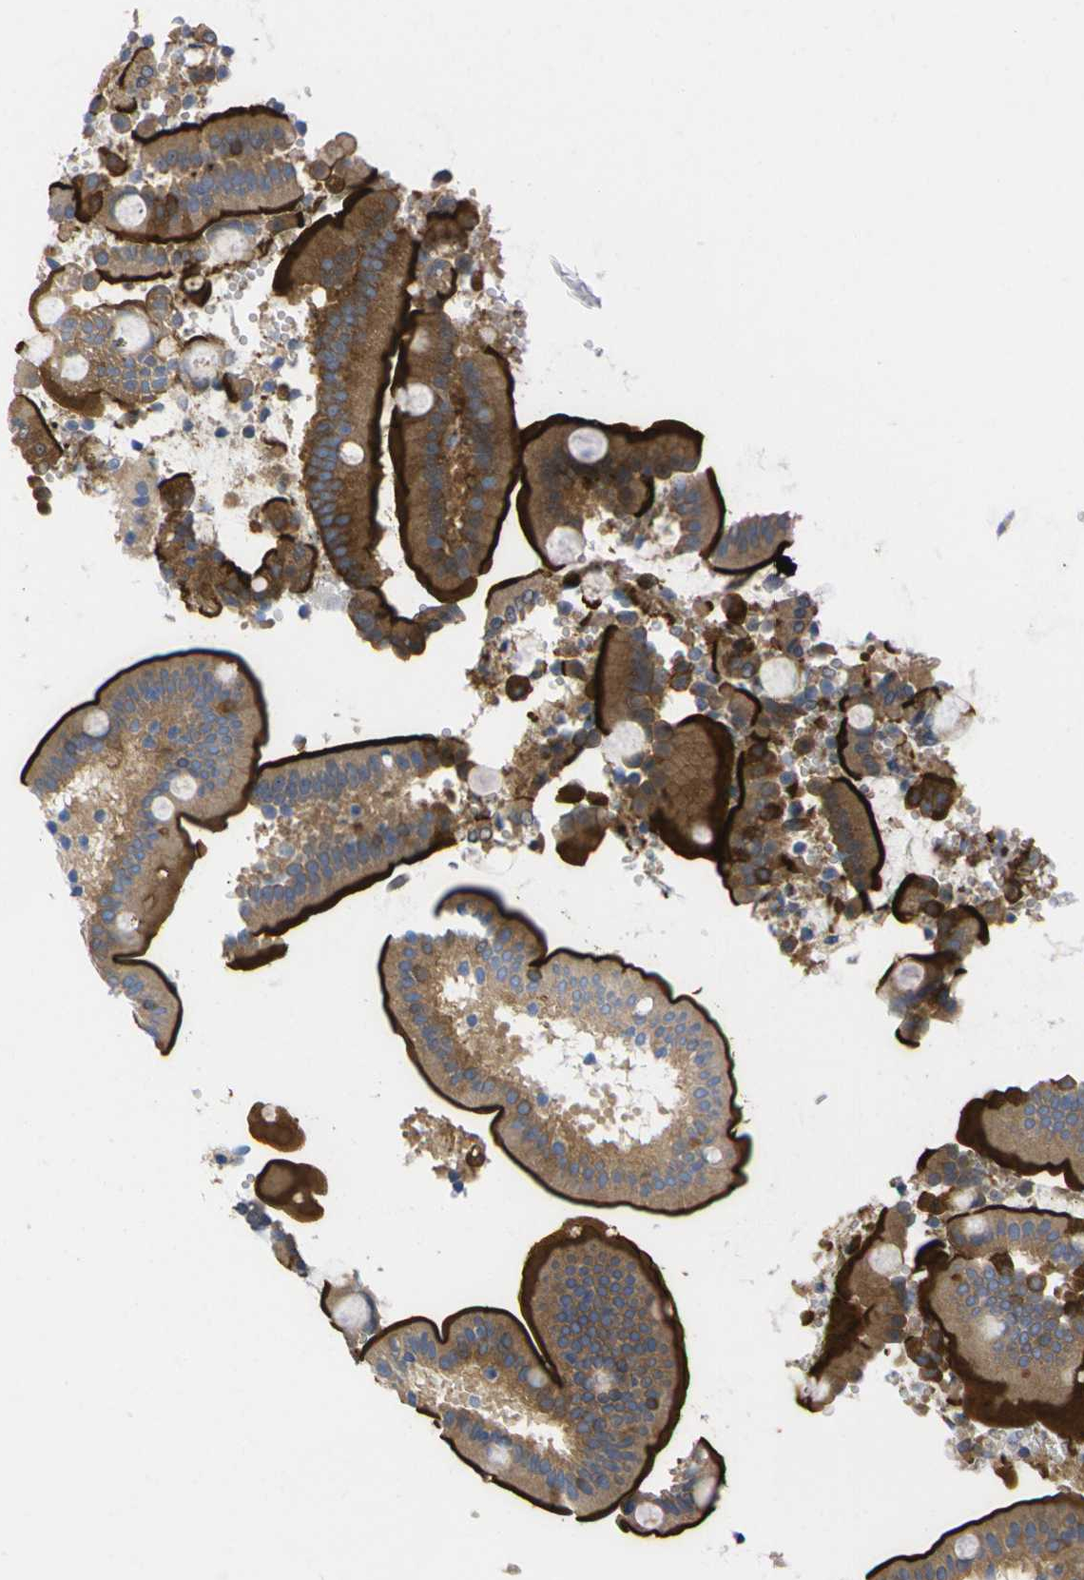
{"staining": {"intensity": "strong", "quantity": ">75%", "location": "cytoplasmic/membranous"}, "tissue": "duodenum", "cell_type": "Glandular cells", "image_type": "normal", "snomed": [{"axis": "morphology", "description": "Normal tissue, NOS"}, {"axis": "topography", "description": "Duodenum"}], "caption": "Brown immunohistochemical staining in unremarkable duodenum exhibits strong cytoplasmic/membranous positivity in approximately >75% of glandular cells.", "gene": "USH1C", "patient": {"sex": "male", "age": 54}}